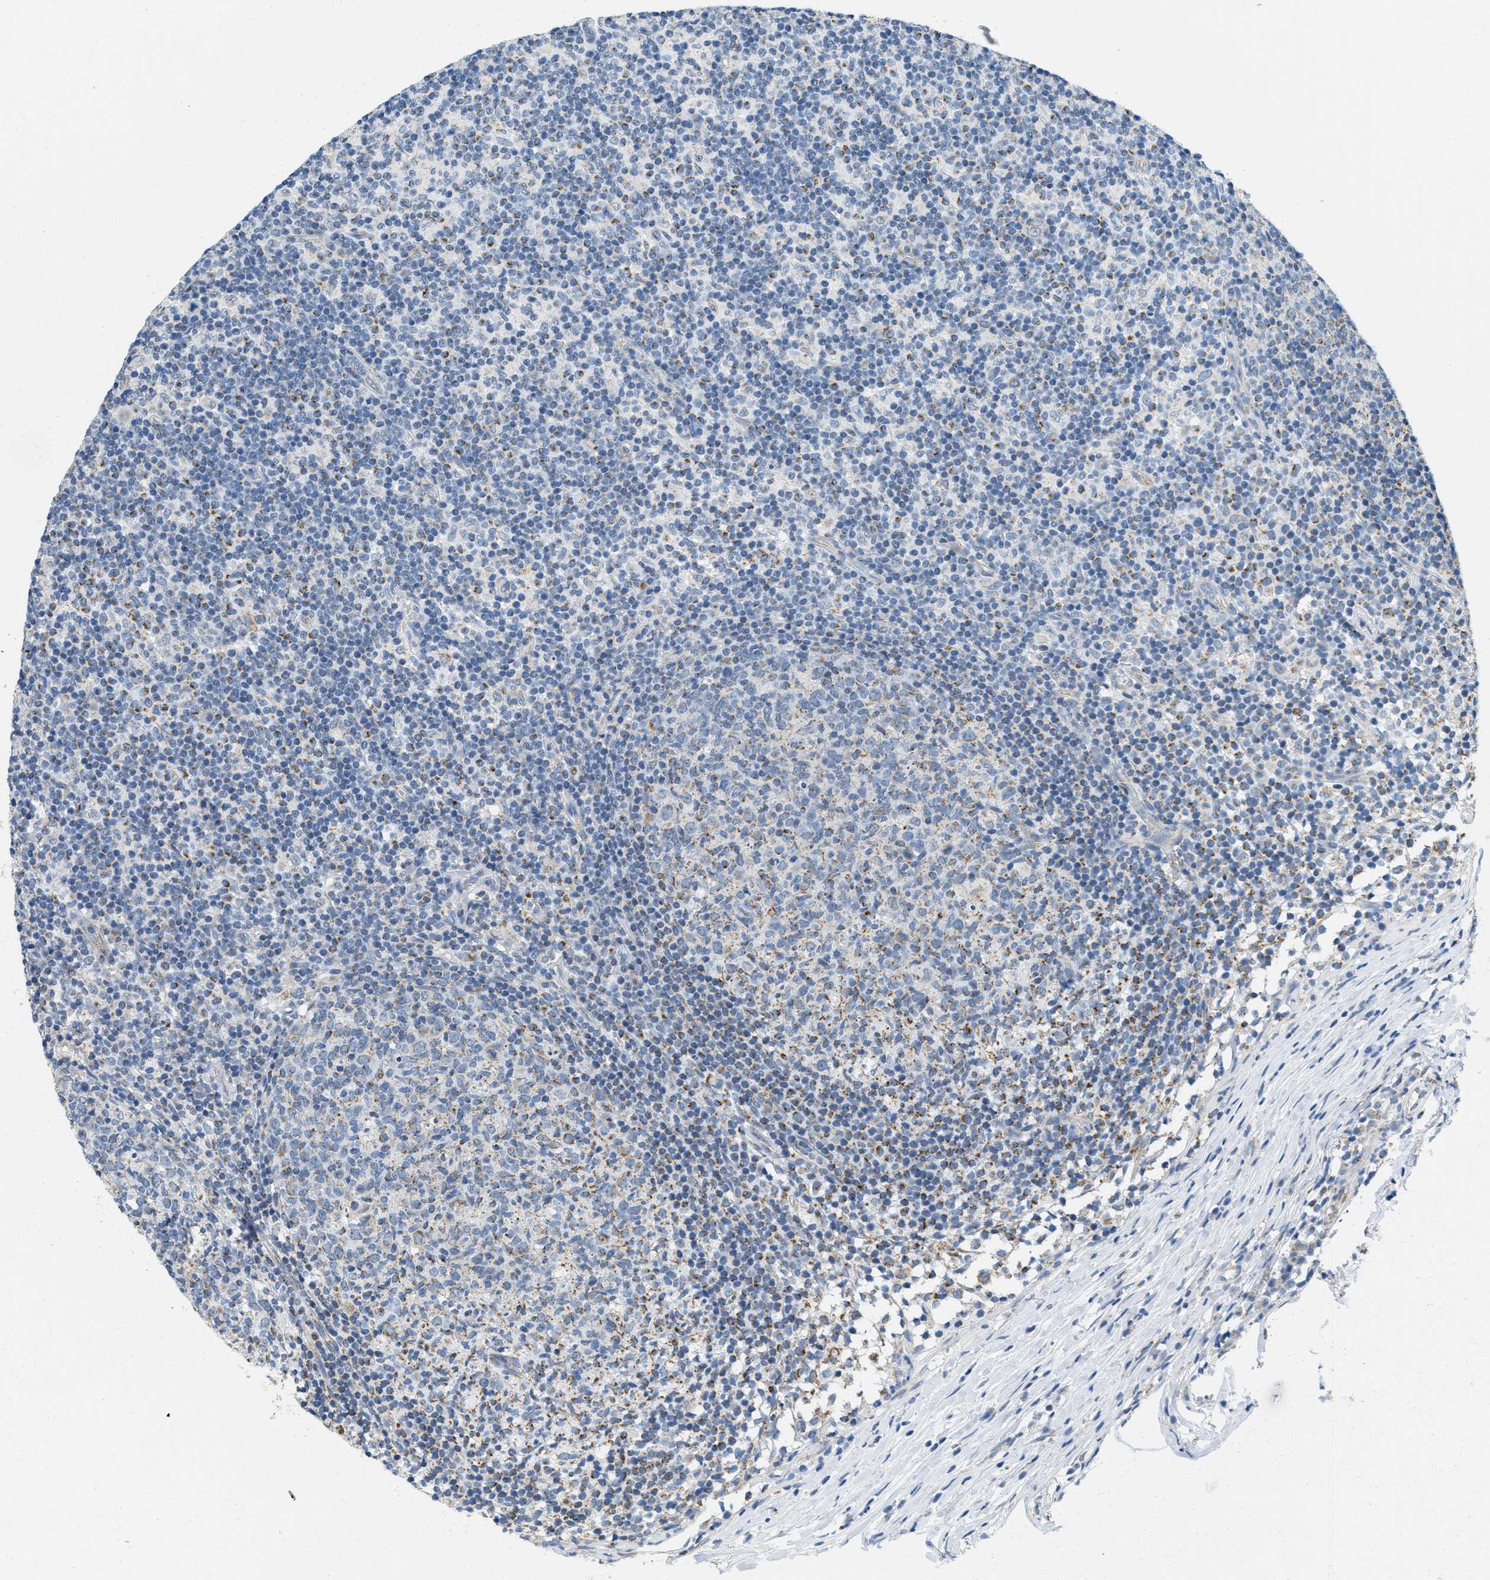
{"staining": {"intensity": "weak", "quantity": "<25%", "location": "cytoplasmic/membranous"}, "tissue": "lymph node", "cell_type": "Germinal center cells", "image_type": "normal", "snomed": [{"axis": "morphology", "description": "Normal tissue, NOS"}, {"axis": "morphology", "description": "Inflammation, NOS"}, {"axis": "topography", "description": "Lymph node"}], "caption": "Immunohistochemistry histopathology image of unremarkable human lymph node stained for a protein (brown), which displays no expression in germinal center cells. Brightfield microscopy of immunohistochemistry (IHC) stained with DAB (brown) and hematoxylin (blue), captured at high magnification.", "gene": "TOMM70", "patient": {"sex": "male", "age": 55}}